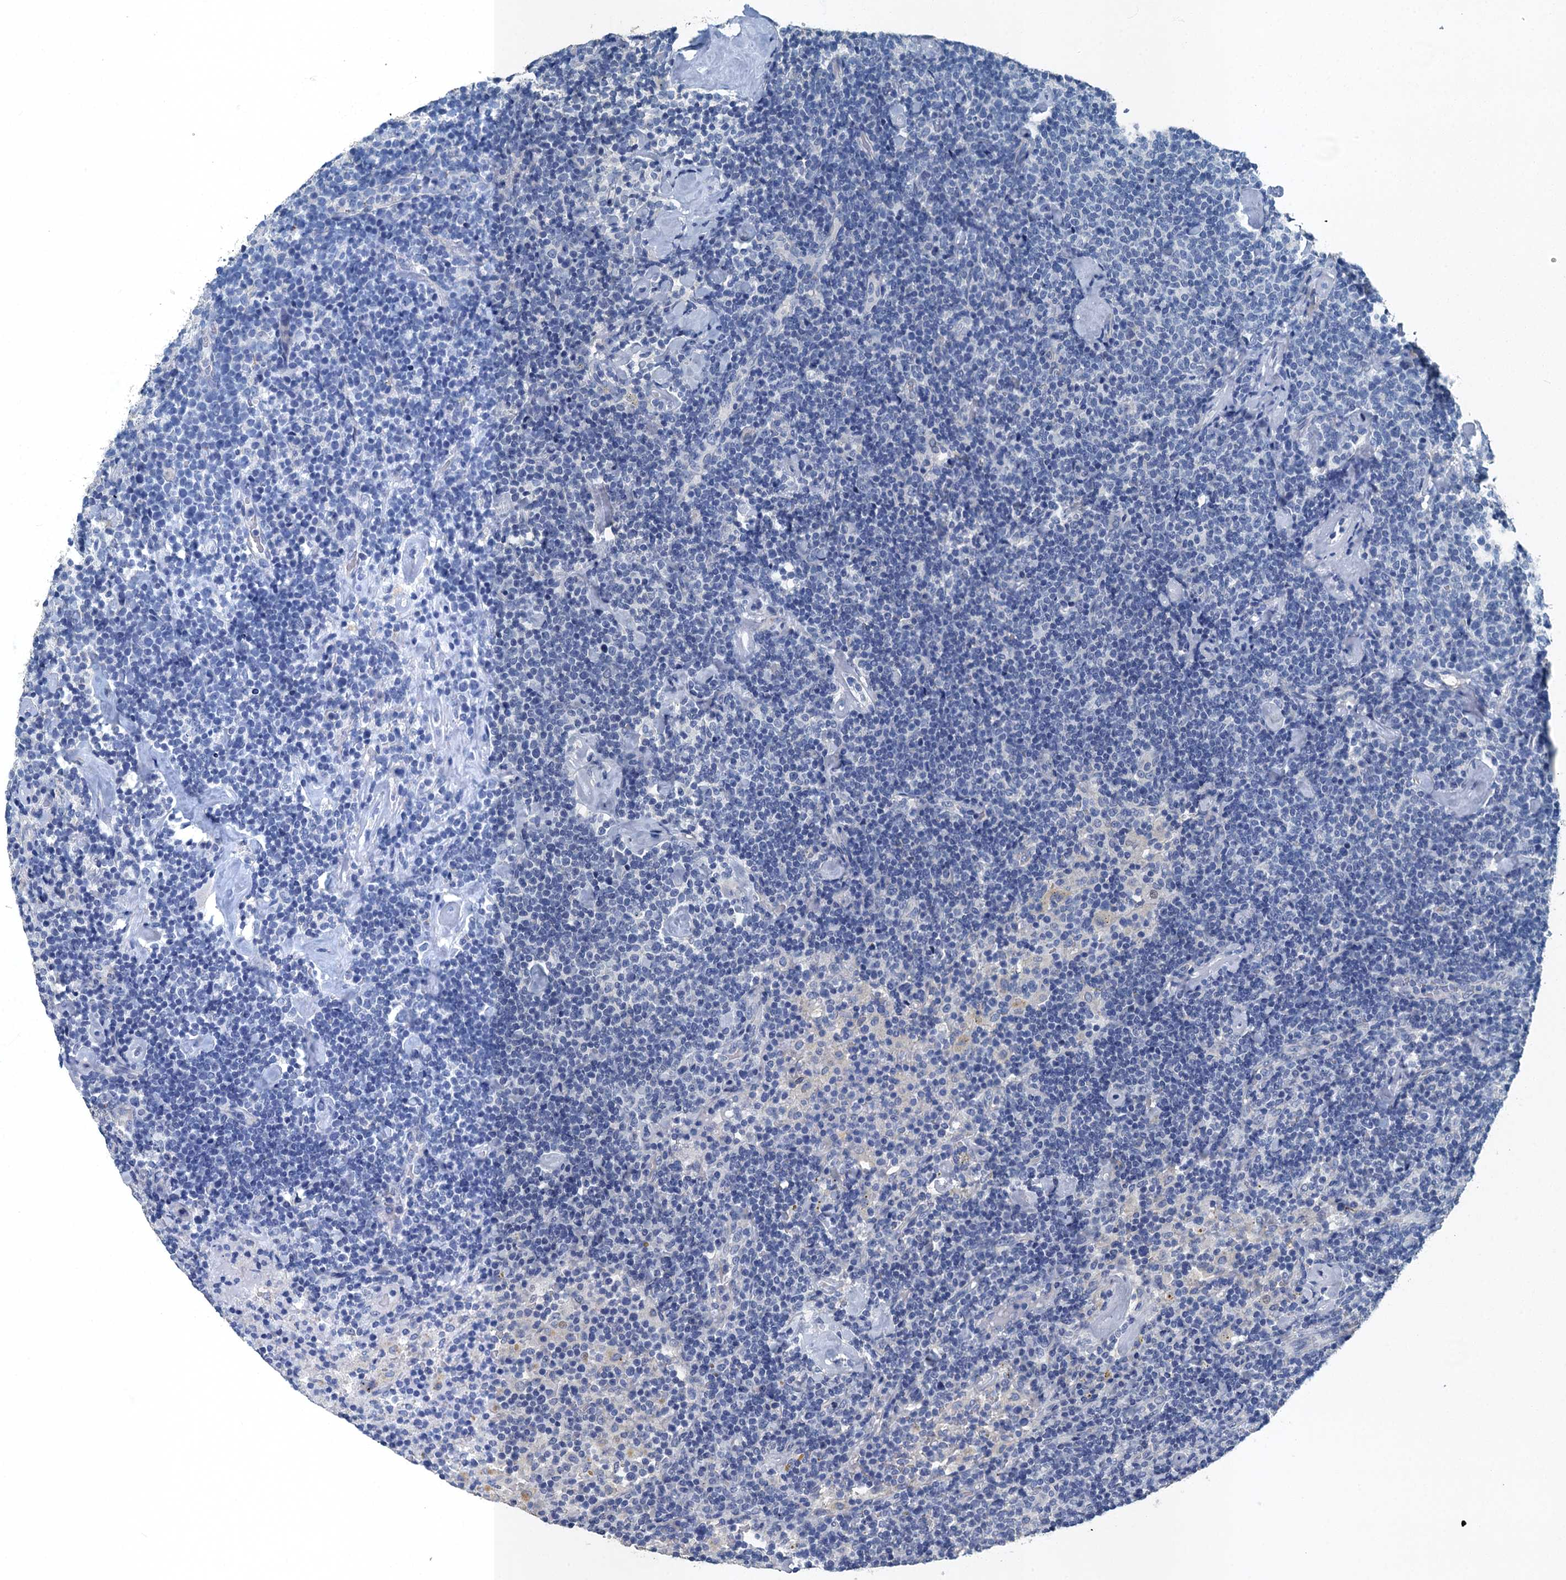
{"staining": {"intensity": "negative", "quantity": "none", "location": "none"}, "tissue": "lymphoma", "cell_type": "Tumor cells", "image_type": "cancer", "snomed": [{"axis": "morphology", "description": "Malignant lymphoma, non-Hodgkin's type, High grade"}, {"axis": "topography", "description": "Lymph node"}], "caption": "Immunohistochemistry image of human malignant lymphoma, non-Hodgkin's type (high-grade) stained for a protein (brown), which shows no staining in tumor cells.", "gene": "GADL1", "patient": {"sex": "male", "age": 61}}